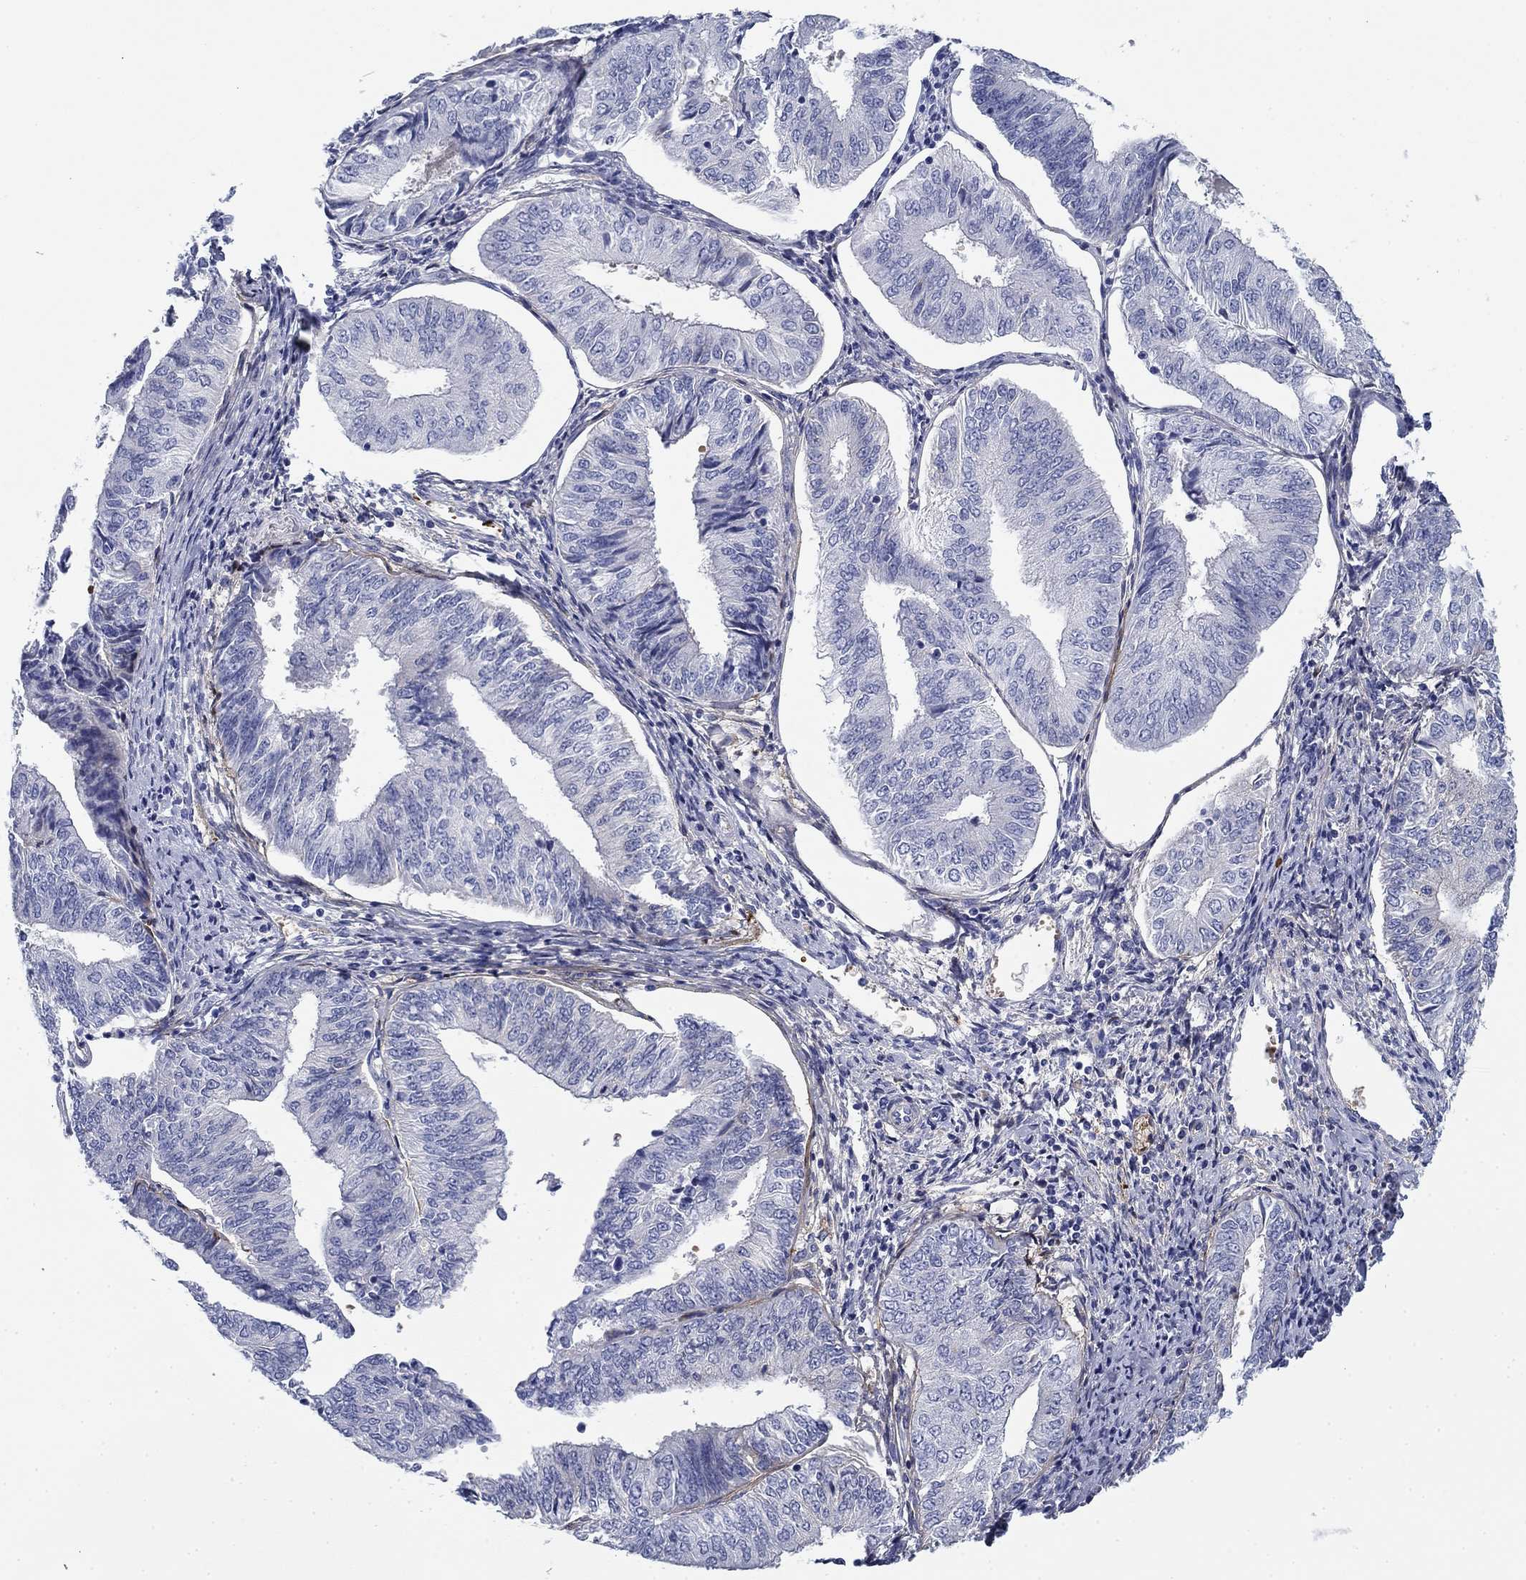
{"staining": {"intensity": "negative", "quantity": "none", "location": "none"}, "tissue": "endometrial cancer", "cell_type": "Tumor cells", "image_type": "cancer", "snomed": [{"axis": "morphology", "description": "Adenocarcinoma, NOS"}, {"axis": "topography", "description": "Endometrium"}], "caption": "A photomicrograph of human endometrial adenocarcinoma is negative for staining in tumor cells. The staining was performed using DAB (3,3'-diaminobenzidine) to visualize the protein expression in brown, while the nuclei were stained in blue with hematoxylin (Magnification: 20x).", "gene": "GPC1", "patient": {"sex": "female", "age": 58}}